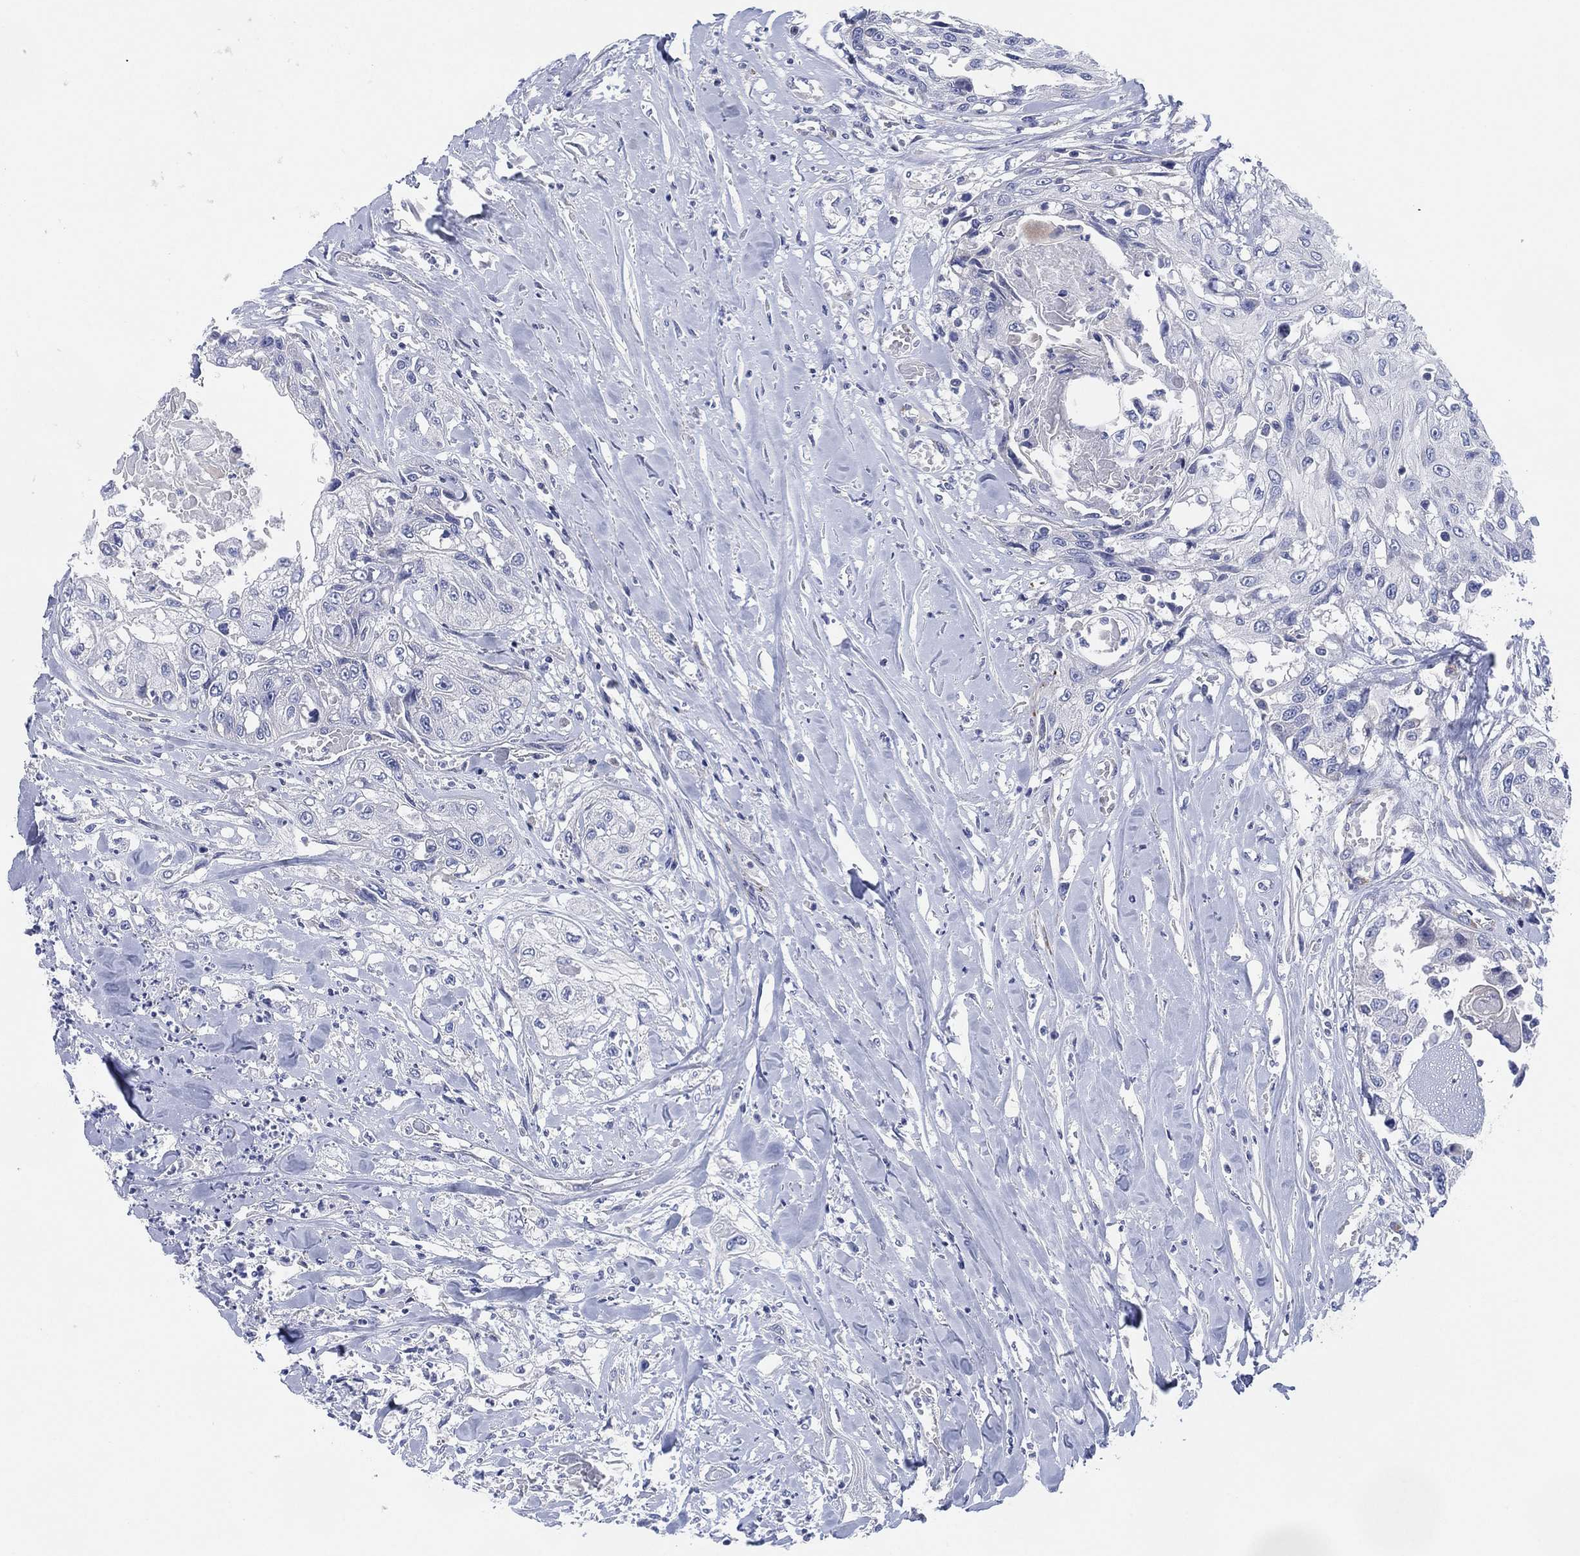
{"staining": {"intensity": "negative", "quantity": "none", "location": "none"}, "tissue": "head and neck cancer", "cell_type": "Tumor cells", "image_type": "cancer", "snomed": [{"axis": "morphology", "description": "Normal tissue, NOS"}, {"axis": "morphology", "description": "Squamous cell carcinoma, NOS"}, {"axis": "topography", "description": "Oral tissue"}, {"axis": "topography", "description": "Peripheral nerve tissue"}, {"axis": "topography", "description": "Head-Neck"}], "caption": "An IHC image of head and neck squamous cell carcinoma is shown. There is no staining in tumor cells of head and neck squamous cell carcinoma. The staining is performed using DAB (3,3'-diaminobenzidine) brown chromogen with nuclei counter-stained in using hematoxylin.", "gene": "ADAD2", "patient": {"sex": "female", "age": 59}}